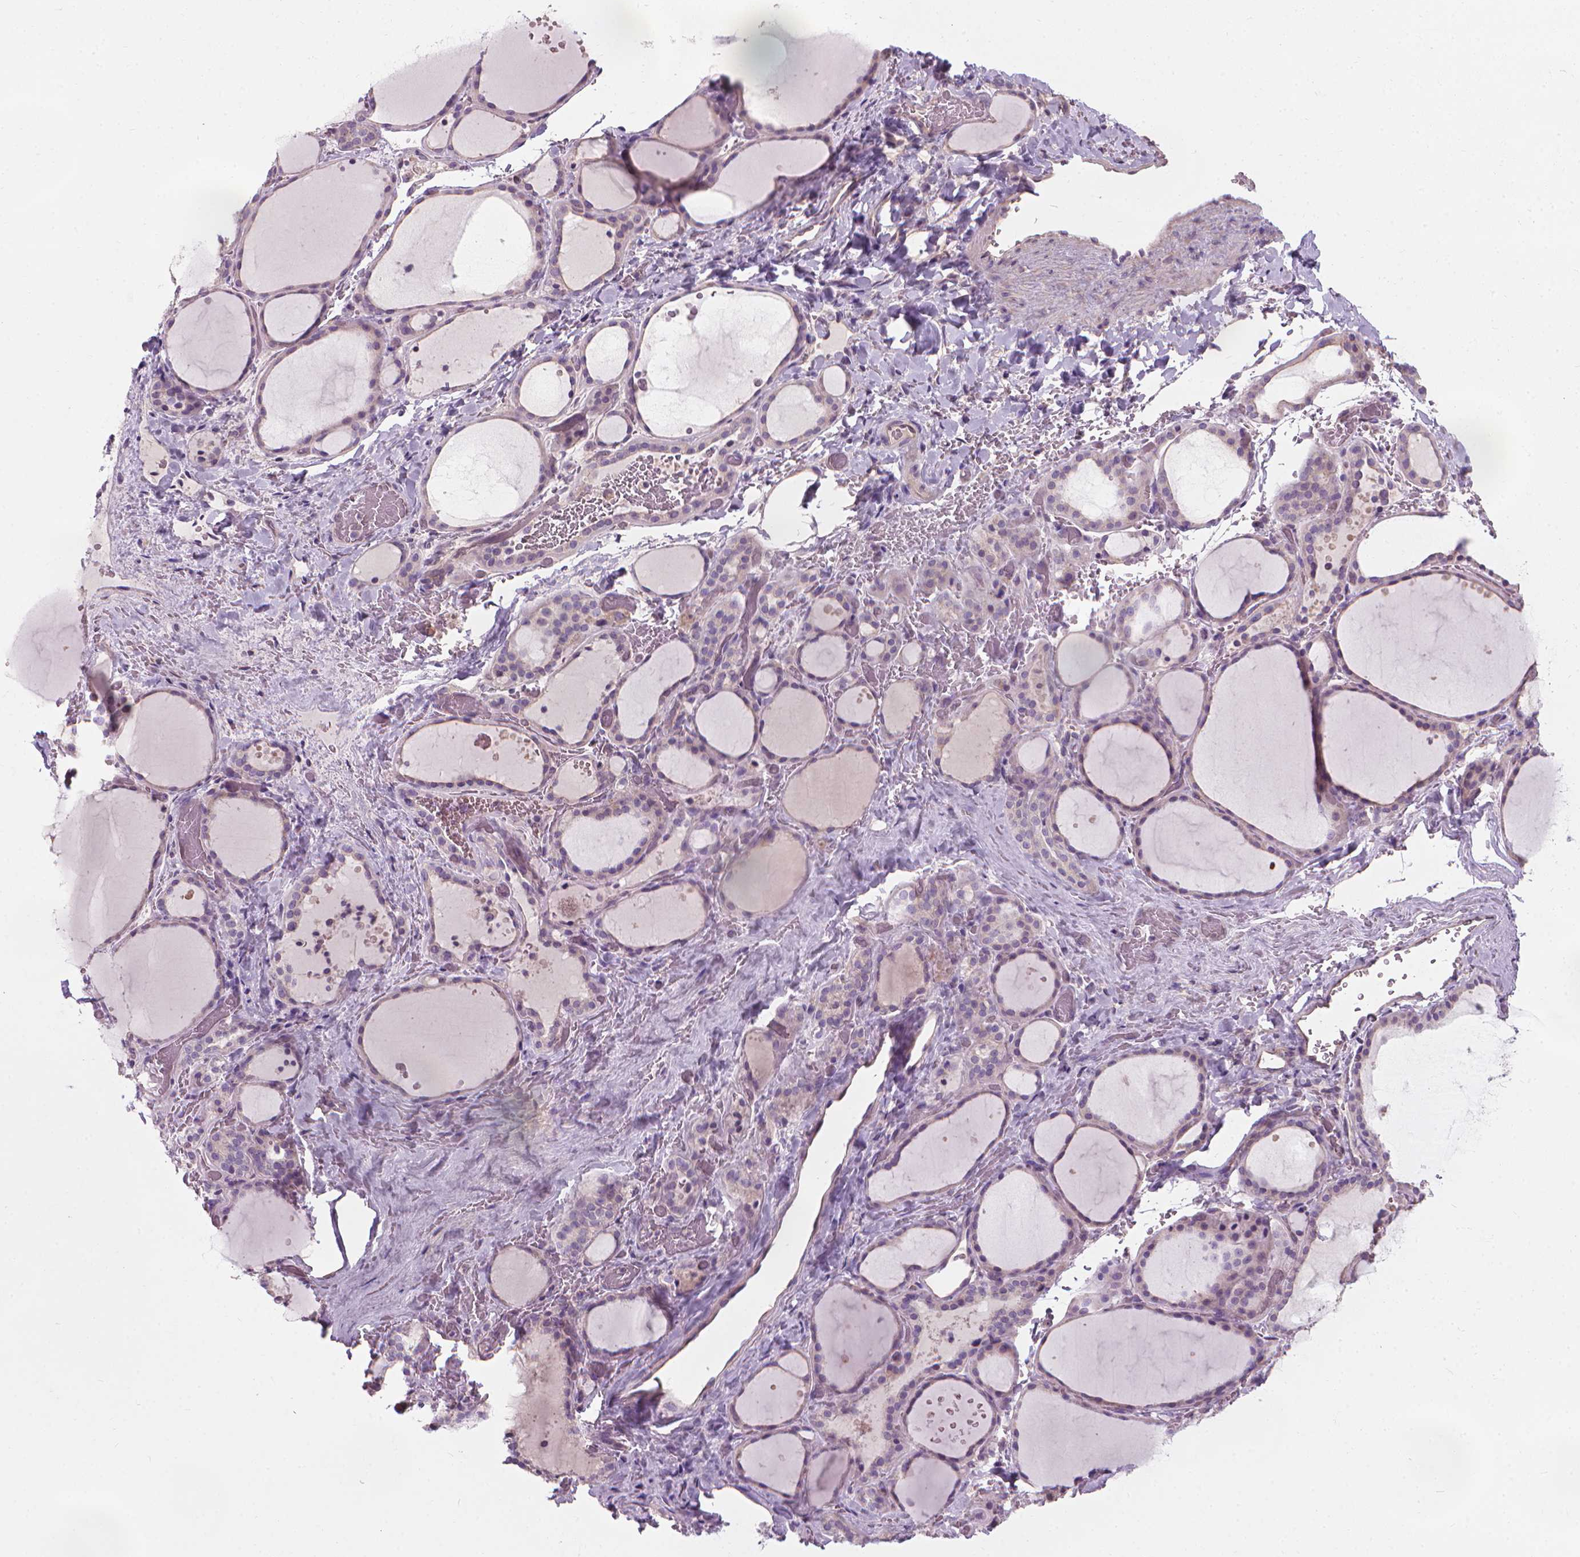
{"staining": {"intensity": "weak", "quantity": "<25%", "location": "cytoplasmic/membranous"}, "tissue": "thyroid gland", "cell_type": "Glandular cells", "image_type": "normal", "snomed": [{"axis": "morphology", "description": "Normal tissue, NOS"}, {"axis": "topography", "description": "Thyroid gland"}], "caption": "IHC image of benign thyroid gland: human thyroid gland stained with DAB (3,3'-diaminobenzidine) exhibits no significant protein staining in glandular cells.", "gene": "RIIAD1", "patient": {"sex": "female", "age": 36}}